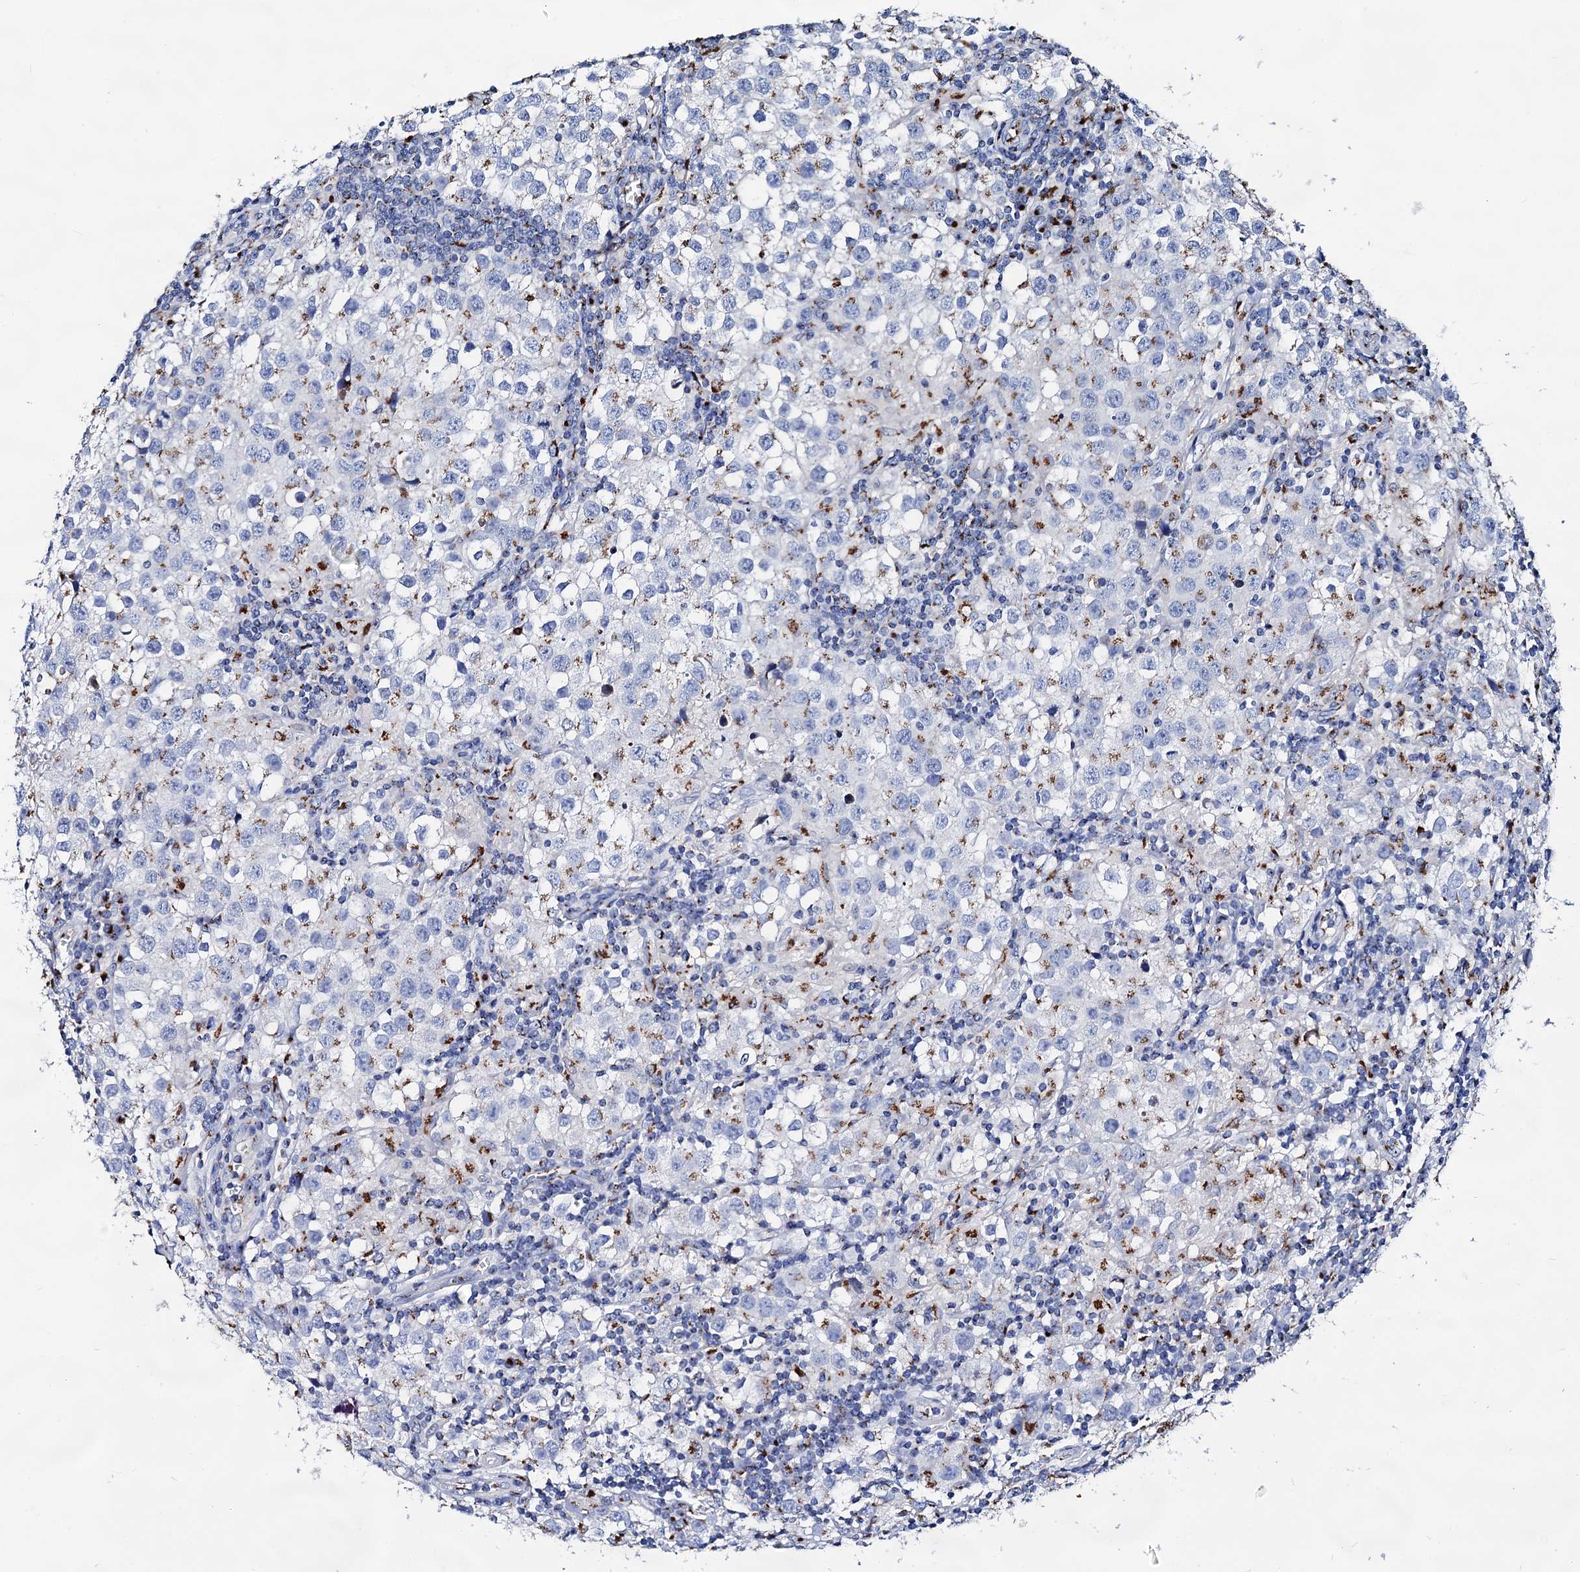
{"staining": {"intensity": "strong", "quantity": "25%-75%", "location": "cytoplasmic/membranous"}, "tissue": "testis cancer", "cell_type": "Tumor cells", "image_type": "cancer", "snomed": [{"axis": "morphology", "description": "Seminoma, NOS"}, {"axis": "morphology", "description": "Carcinoma, Embryonal, NOS"}, {"axis": "topography", "description": "Testis"}], "caption": "Immunohistochemical staining of human seminoma (testis) displays high levels of strong cytoplasmic/membranous protein staining in approximately 25%-75% of tumor cells.", "gene": "TM9SF3", "patient": {"sex": "male", "age": 43}}